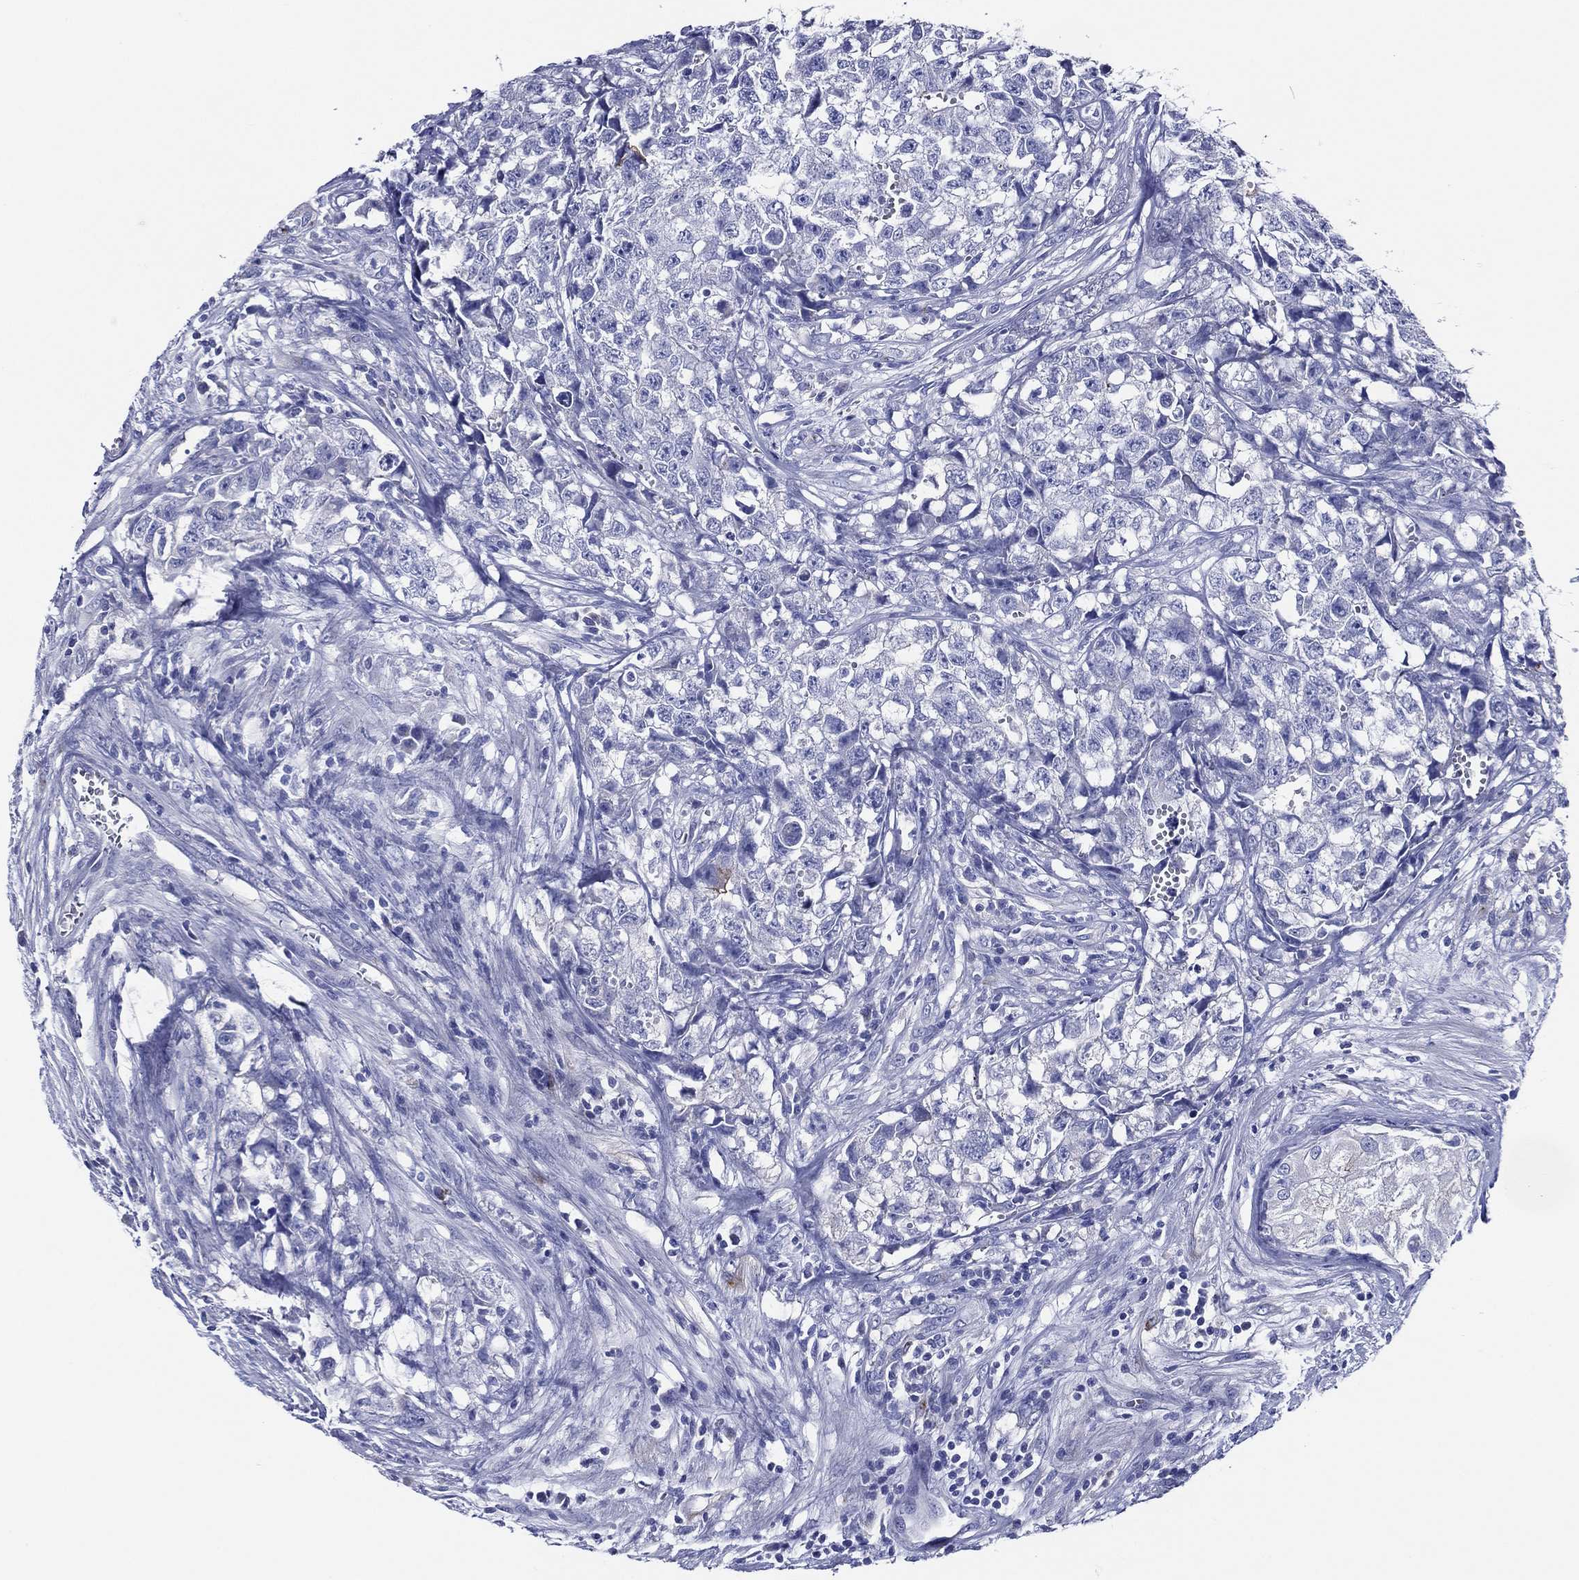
{"staining": {"intensity": "negative", "quantity": "none", "location": "none"}, "tissue": "testis cancer", "cell_type": "Tumor cells", "image_type": "cancer", "snomed": [{"axis": "morphology", "description": "Seminoma, NOS"}, {"axis": "morphology", "description": "Carcinoma, Embryonal, NOS"}, {"axis": "topography", "description": "Testis"}], "caption": "Human testis cancer (embryonal carcinoma) stained for a protein using IHC shows no expression in tumor cells.", "gene": "ACE2", "patient": {"sex": "male", "age": 22}}